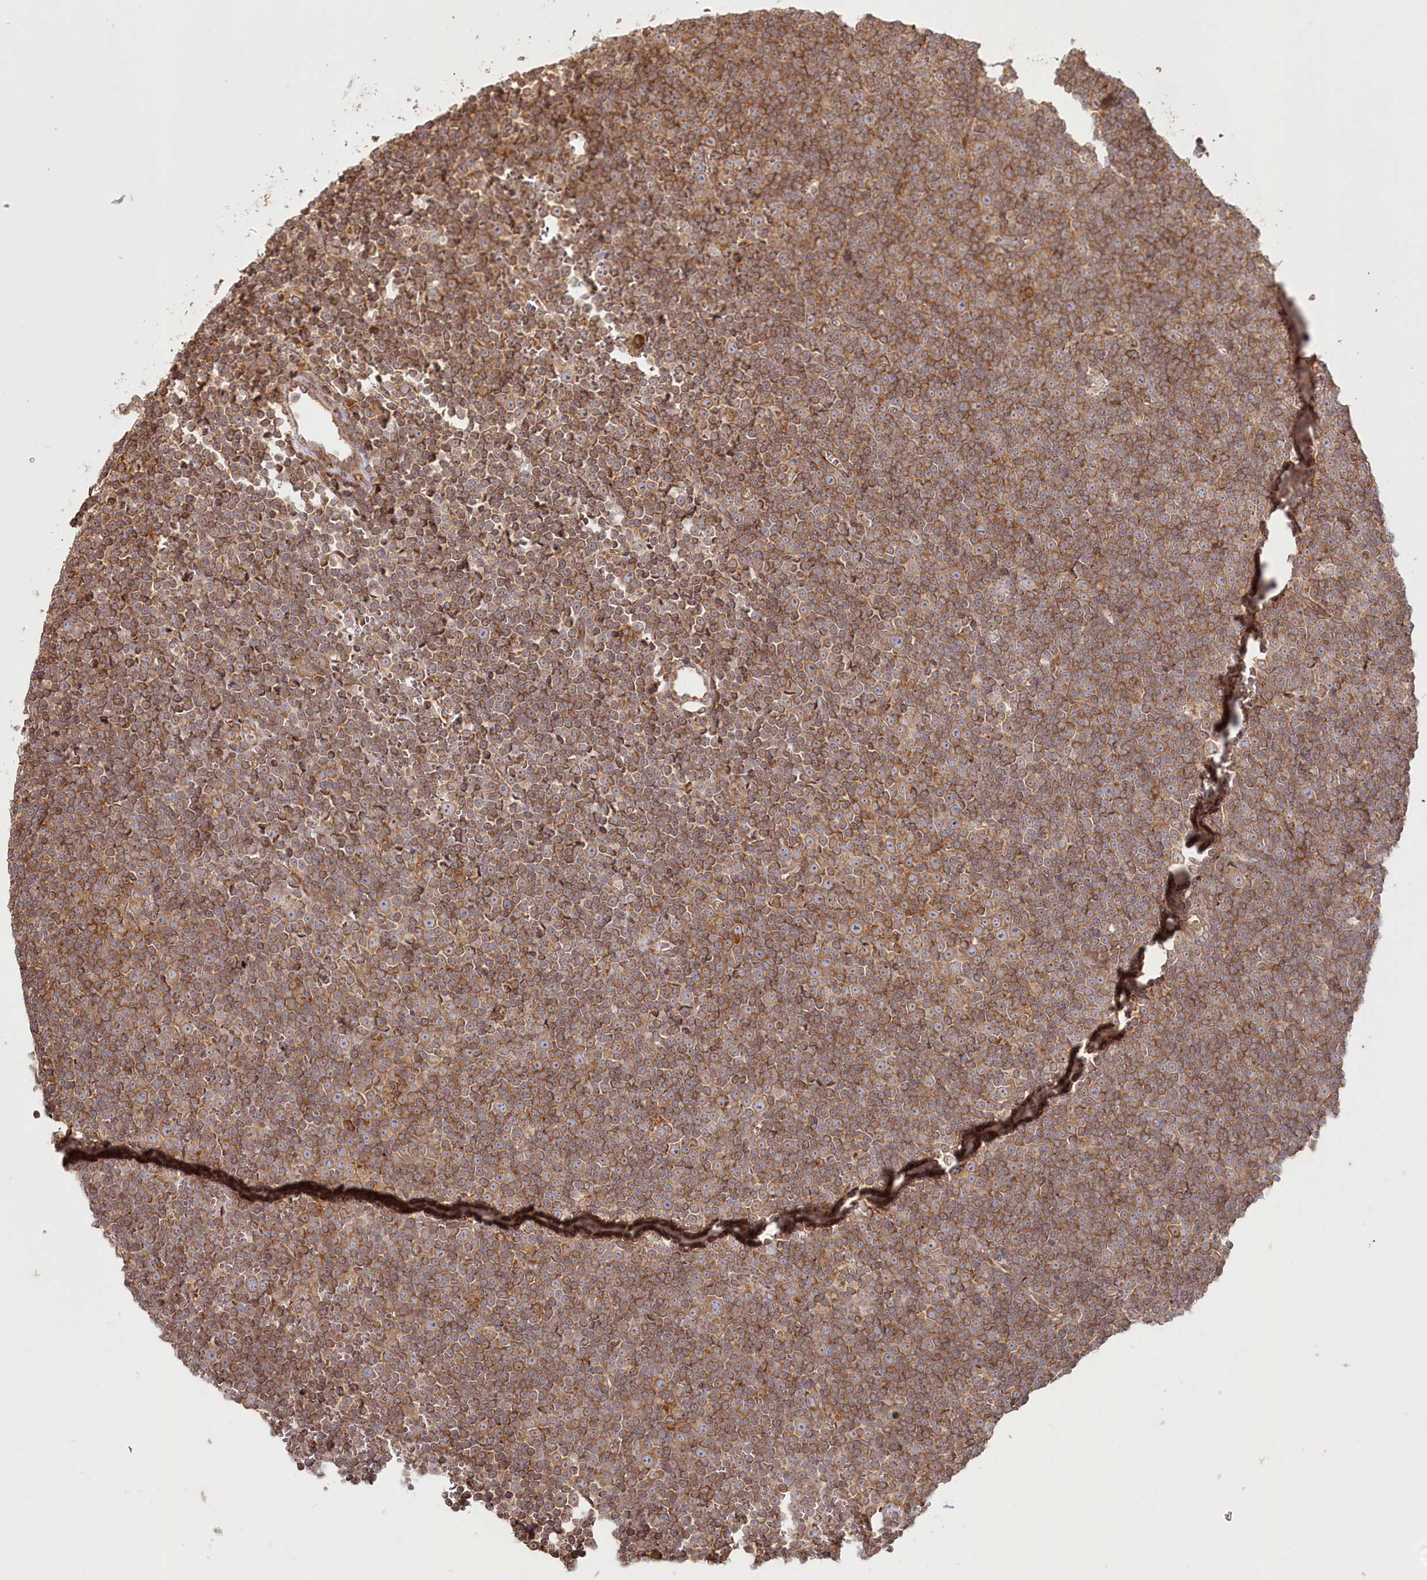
{"staining": {"intensity": "moderate", "quantity": ">75%", "location": "cytoplasmic/membranous"}, "tissue": "lymphoma", "cell_type": "Tumor cells", "image_type": "cancer", "snomed": [{"axis": "morphology", "description": "Malignant lymphoma, non-Hodgkin's type, Low grade"}, {"axis": "topography", "description": "Lymph node"}], "caption": "A brown stain labels moderate cytoplasmic/membranous expression of a protein in human malignant lymphoma, non-Hodgkin's type (low-grade) tumor cells.", "gene": "OTUD4", "patient": {"sex": "female", "age": 67}}